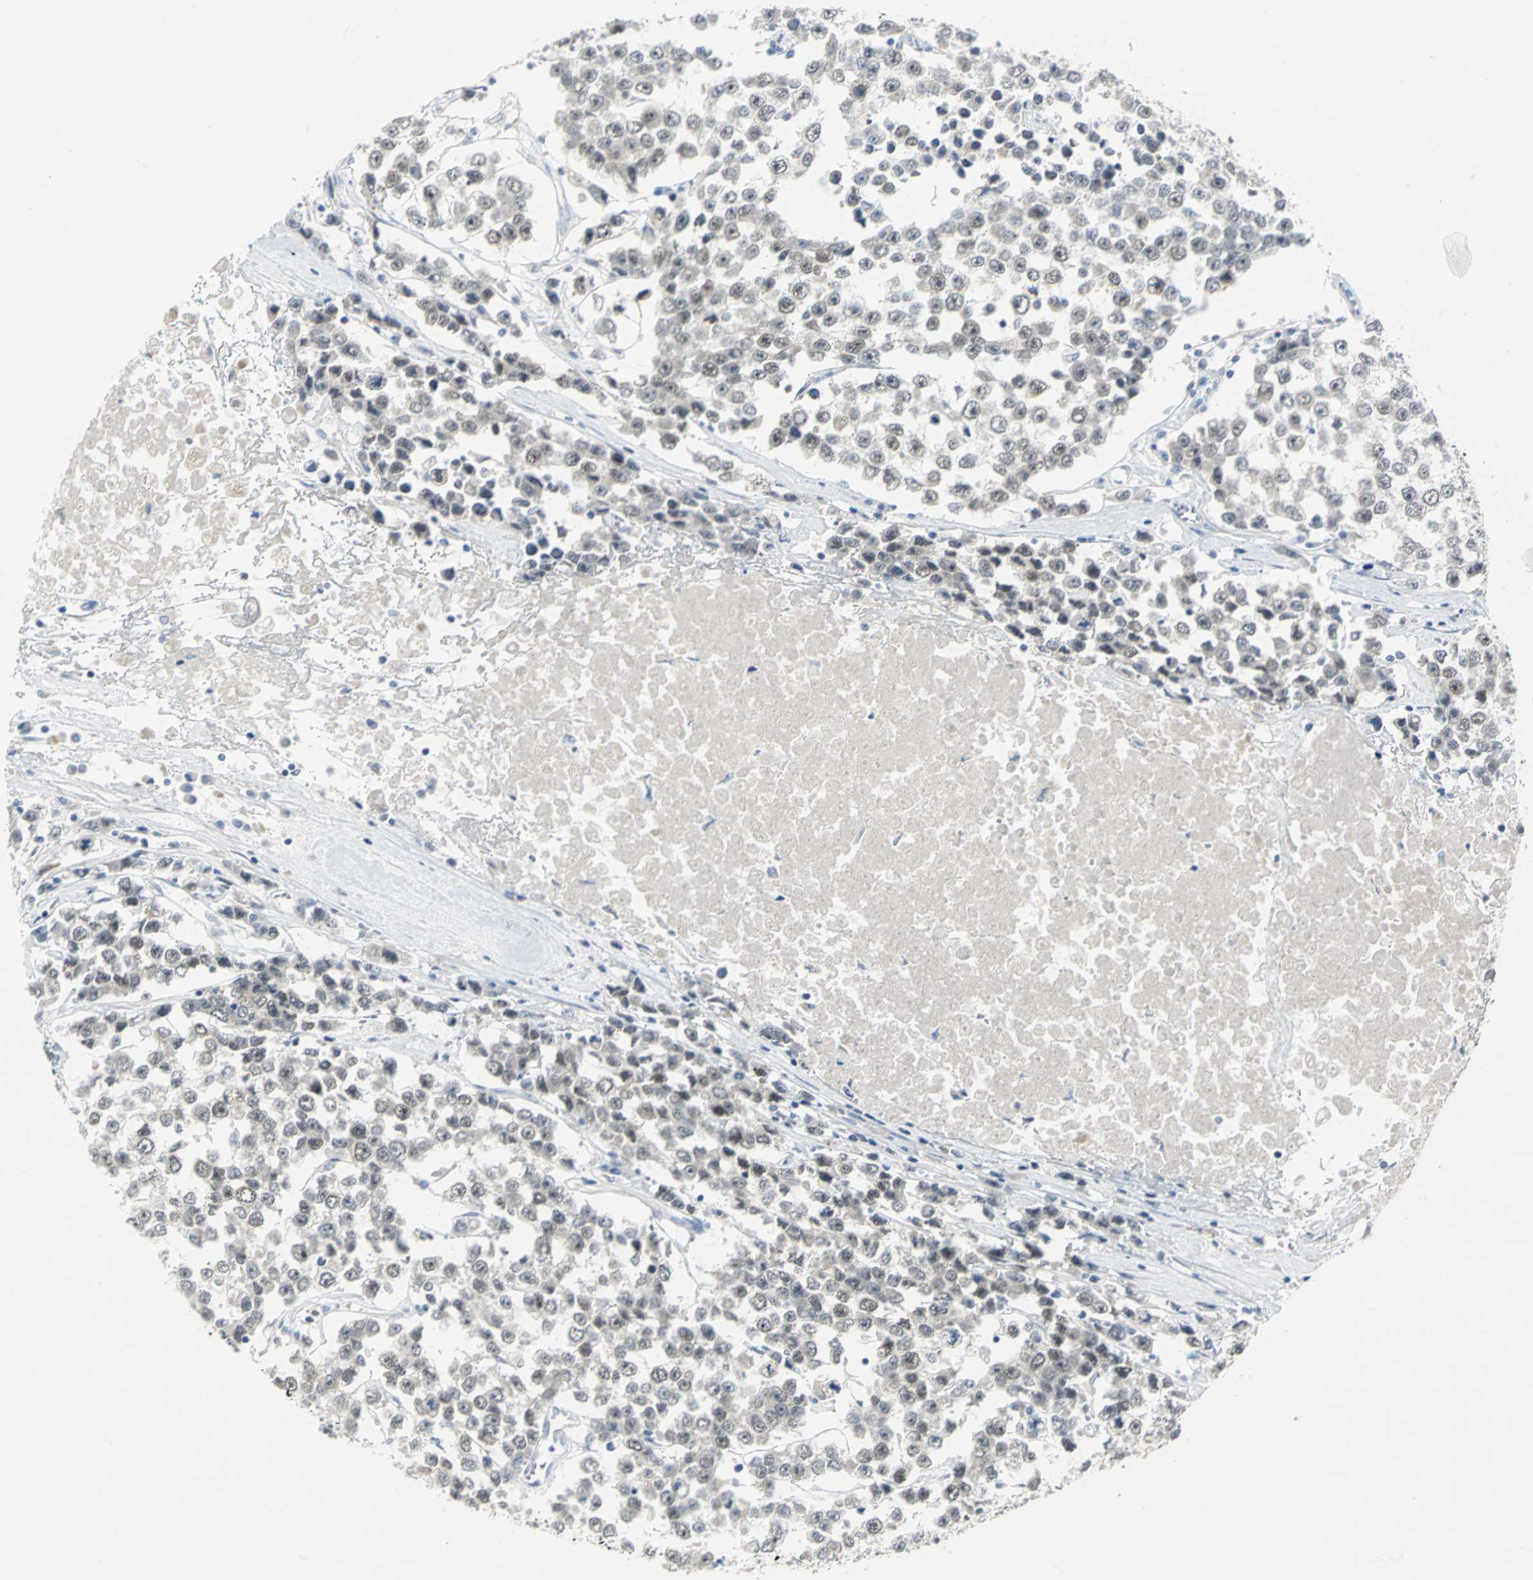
{"staining": {"intensity": "weak", "quantity": ">75%", "location": "nuclear"}, "tissue": "testis cancer", "cell_type": "Tumor cells", "image_type": "cancer", "snomed": [{"axis": "morphology", "description": "Seminoma, NOS"}, {"axis": "morphology", "description": "Carcinoma, Embryonal, NOS"}, {"axis": "topography", "description": "Testis"}], "caption": "A high-resolution histopathology image shows immunohistochemistry staining of testis embryonal carcinoma, which reveals weak nuclear positivity in about >75% of tumor cells.", "gene": "MCM4", "patient": {"sex": "male", "age": 52}}